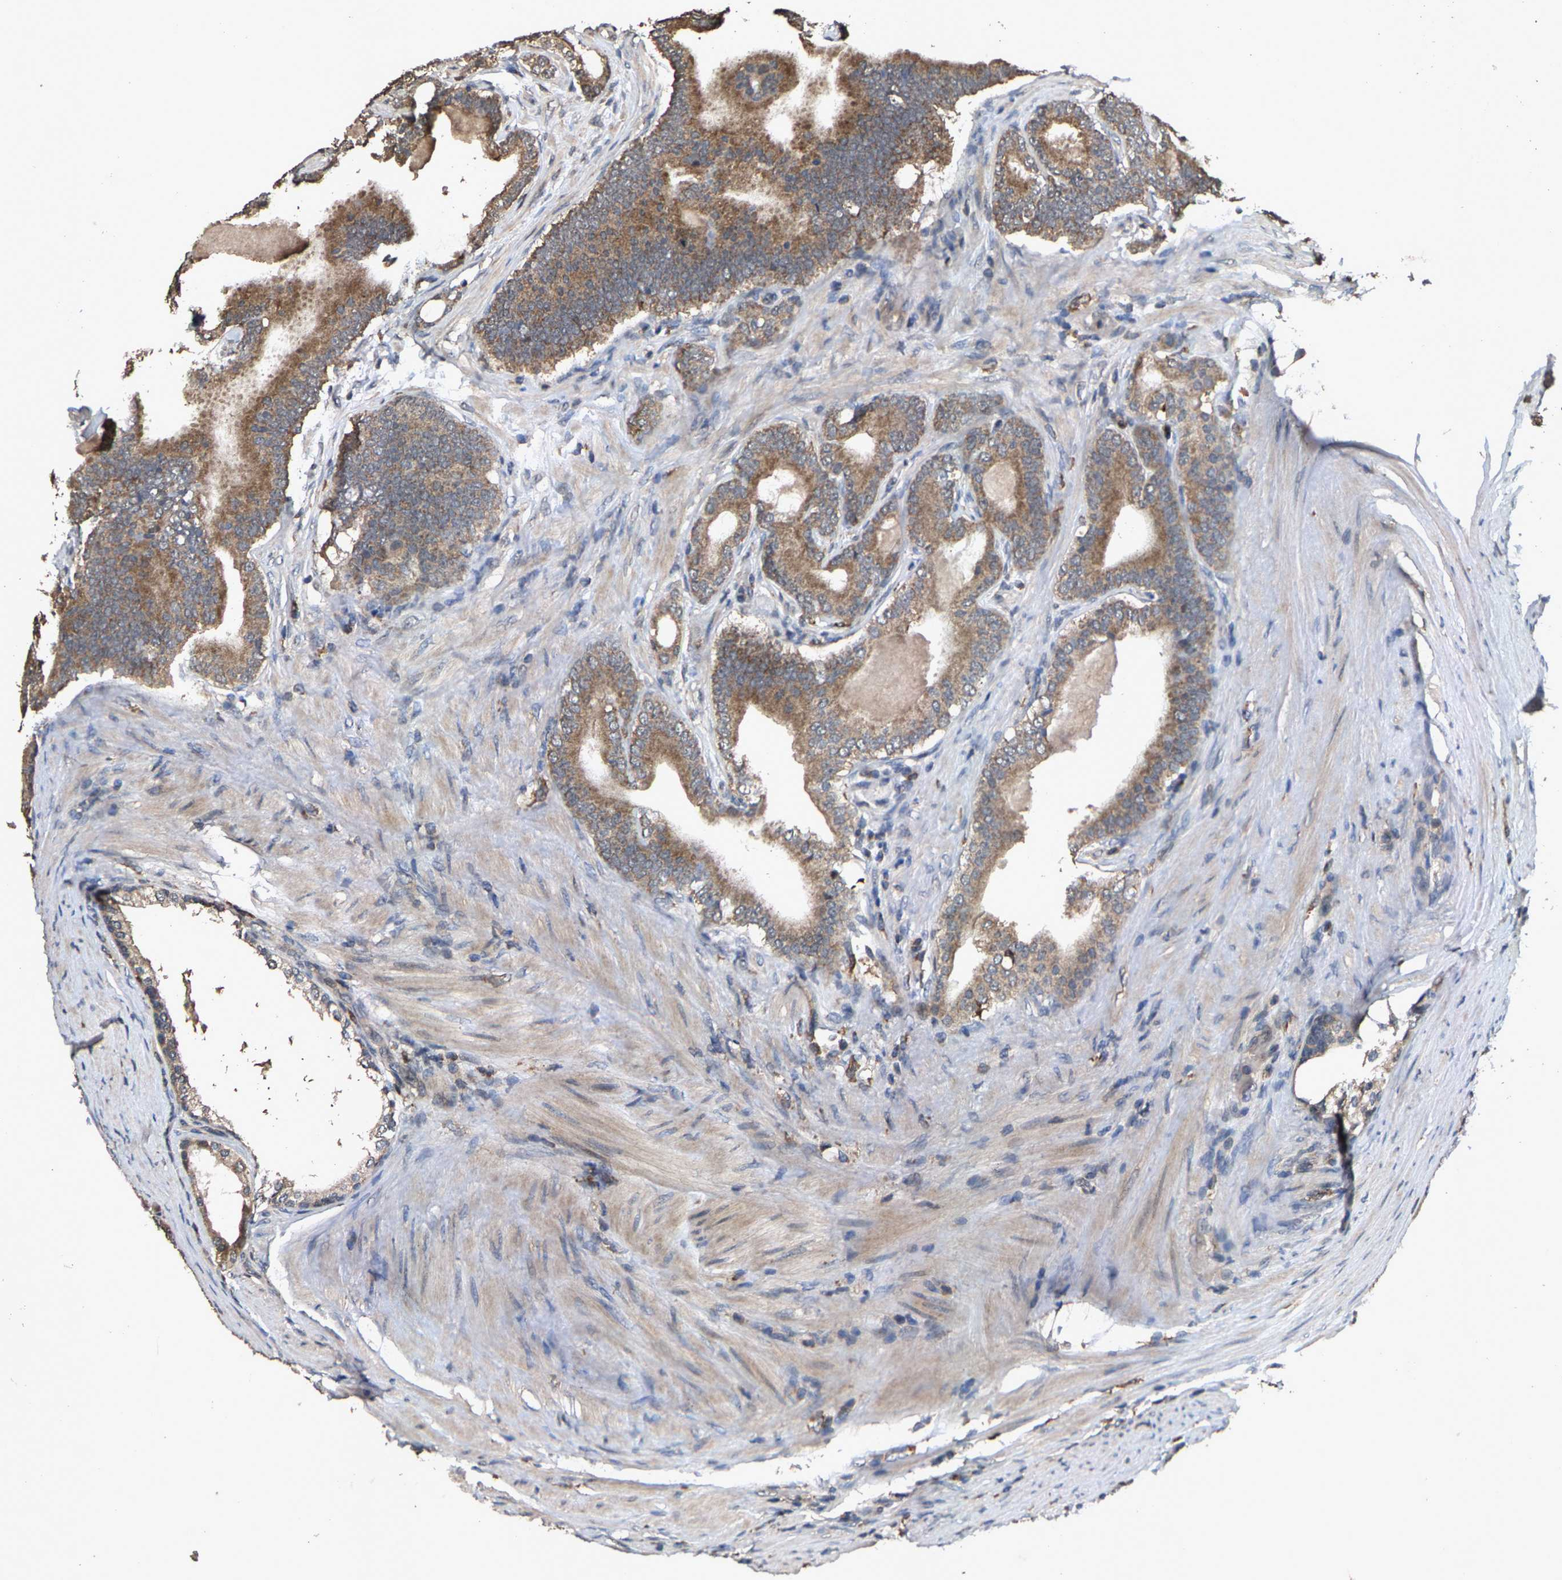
{"staining": {"intensity": "moderate", "quantity": ">75%", "location": "cytoplasmic/membranous"}, "tissue": "prostate cancer", "cell_type": "Tumor cells", "image_type": "cancer", "snomed": [{"axis": "morphology", "description": "Adenocarcinoma, High grade"}, {"axis": "topography", "description": "Prostate"}], "caption": "A micrograph of human prostate adenocarcinoma (high-grade) stained for a protein shows moderate cytoplasmic/membranous brown staining in tumor cells. The staining was performed using DAB (3,3'-diaminobenzidine), with brown indicating positive protein expression. Nuclei are stained blue with hematoxylin.", "gene": "TDRKH", "patient": {"sex": "male", "age": 60}}